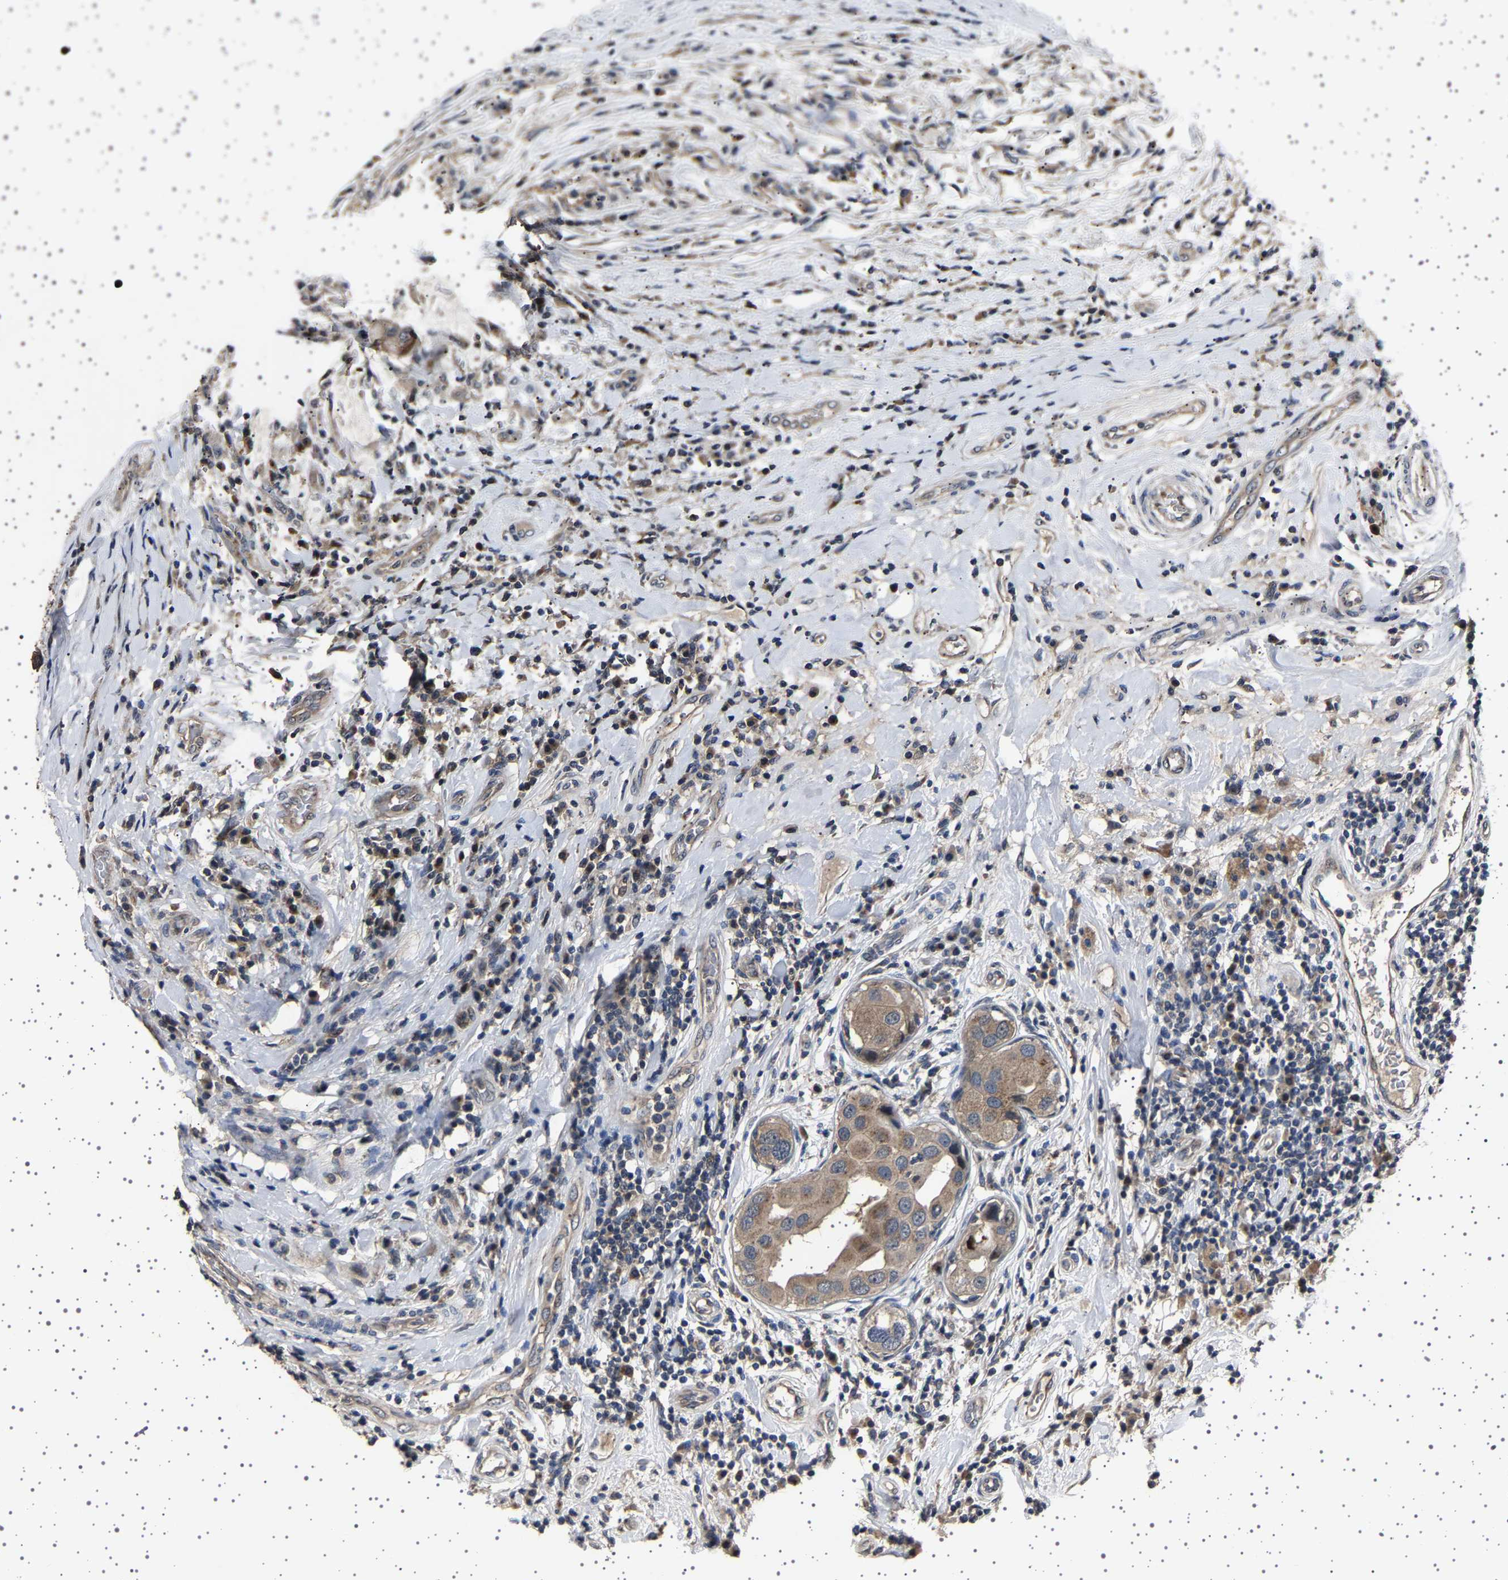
{"staining": {"intensity": "weak", "quantity": ">75%", "location": "cytoplasmic/membranous"}, "tissue": "breast cancer", "cell_type": "Tumor cells", "image_type": "cancer", "snomed": [{"axis": "morphology", "description": "Duct carcinoma"}, {"axis": "topography", "description": "Breast"}], "caption": "The micrograph exhibits immunohistochemical staining of breast cancer. There is weak cytoplasmic/membranous positivity is present in about >75% of tumor cells.", "gene": "NCKAP1", "patient": {"sex": "female", "age": 27}}